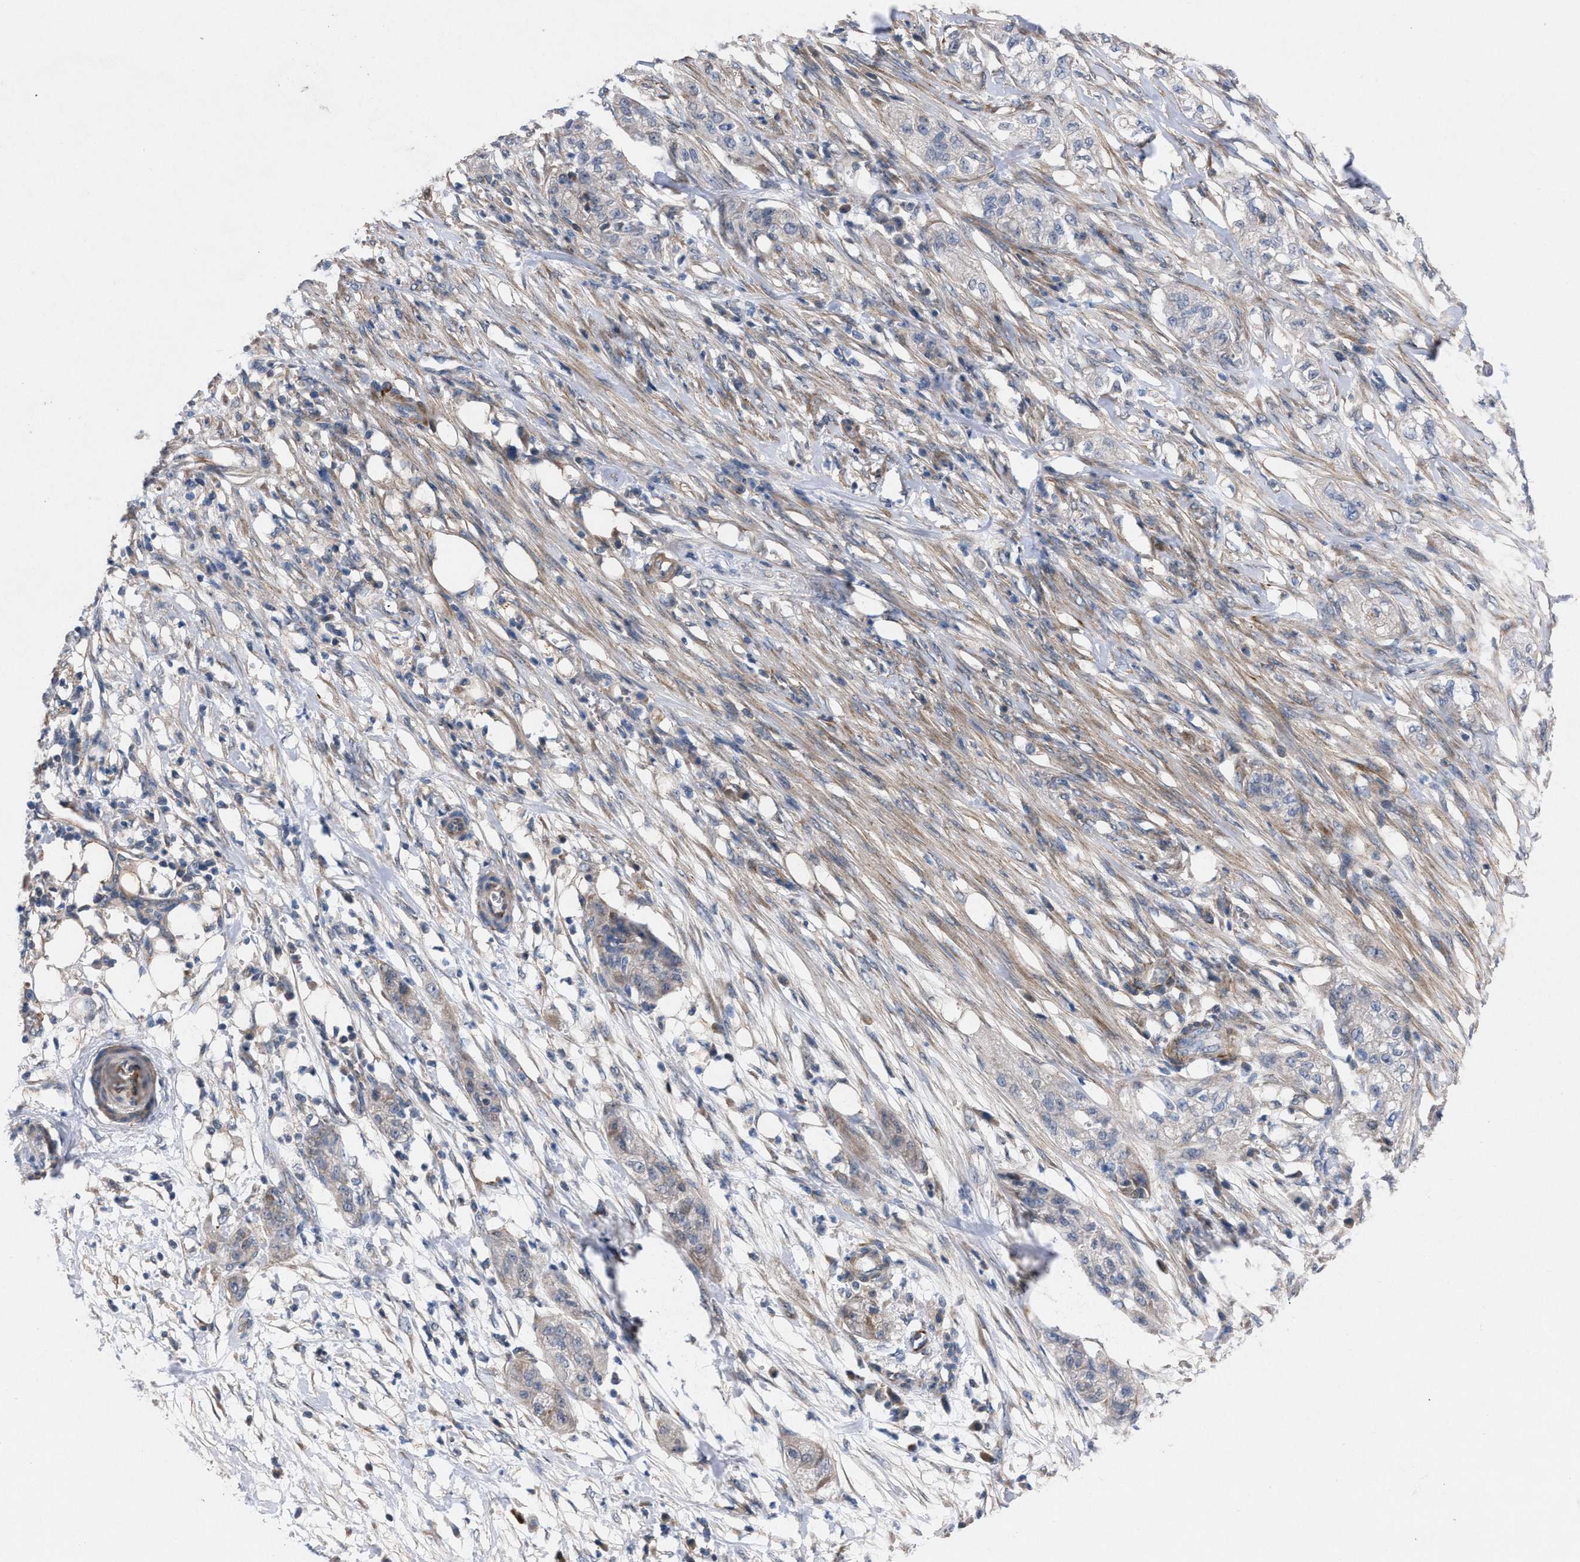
{"staining": {"intensity": "negative", "quantity": "none", "location": "none"}, "tissue": "pancreatic cancer", "cell_type": "Tumor cells", "image_type": "cancer", "snomed": [{"axis": "morphology", "description": "Adenocarcinoma, NOS"}, {"axis": "topography", "description": "Pancreas"}], "caption": "Immunohistochemistry (IHC) micrograph of neoplastic tissue: adenocarcinoma (pancreatic) stained with DAB (3,3'-diaminobenzidine) reveals no significant protein positivity in tumor cells. The staining is performed using DAB brown chromogen with nuclei counter-stained in using hematoxylin.", "gene": "TMEM131", "patient": {"sex": "female", "age": 78}}